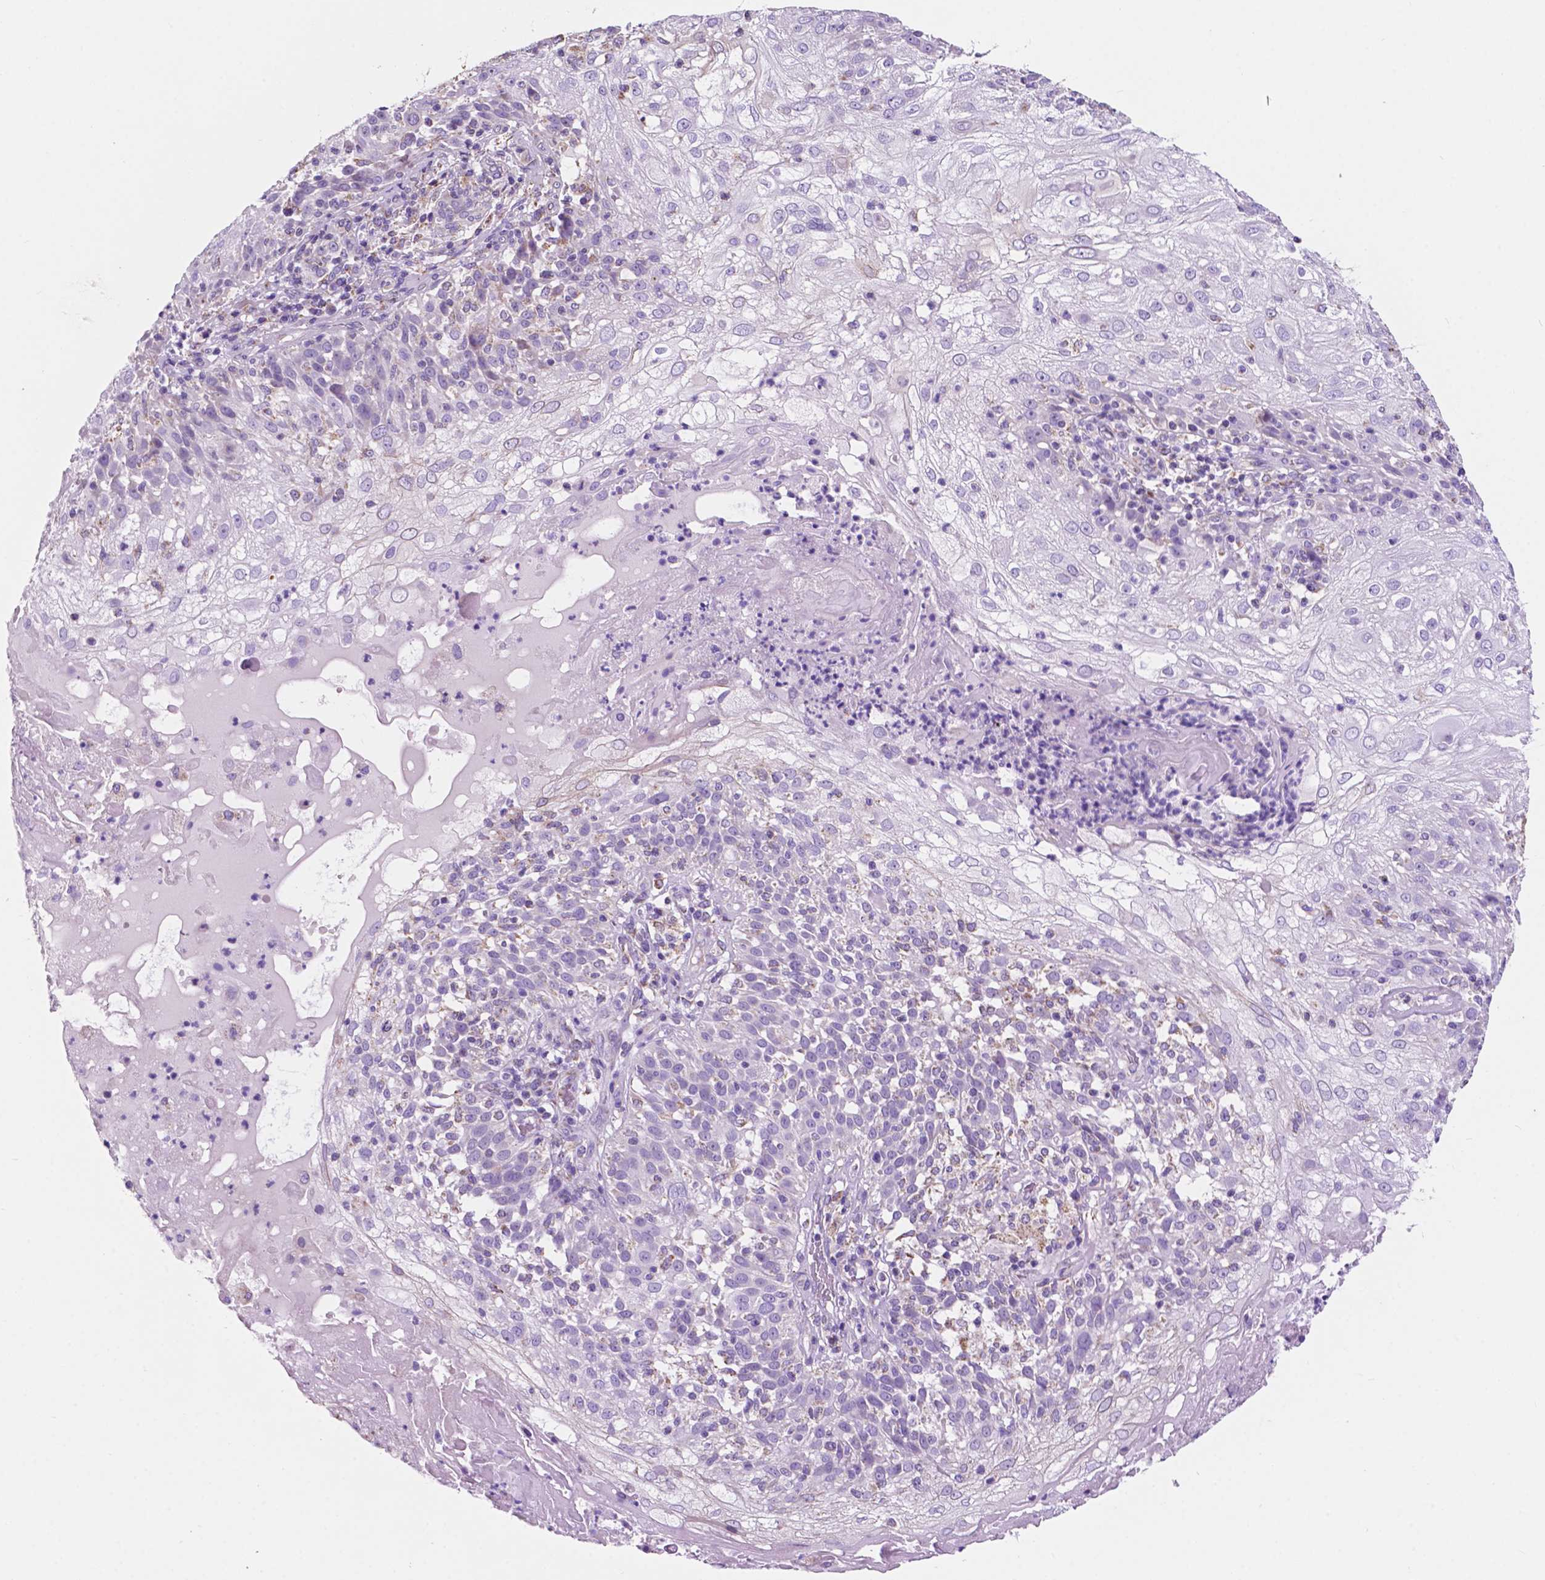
{"staining": {"intensity": "negative", "quantity": "none", "location": "none"}, "tissue": "skin cancer", "cell_type": "Tumor cells", "image_type": "cancer", "snomed": [{"axis": "morphology", "description": "Normal tissue, NOS"}, {"axis": "morphology", "description": "Squamous cell carcinoma, NOS"}, {"axis": "topography", "description": "Skin"}], "caption": "Immunohistochemical staining of human squamous cell carcinoma (skin) shows no significant staining in tumor cells.", "gene": "TRPV5", "patient": {"sex": "female", "age": 83}}